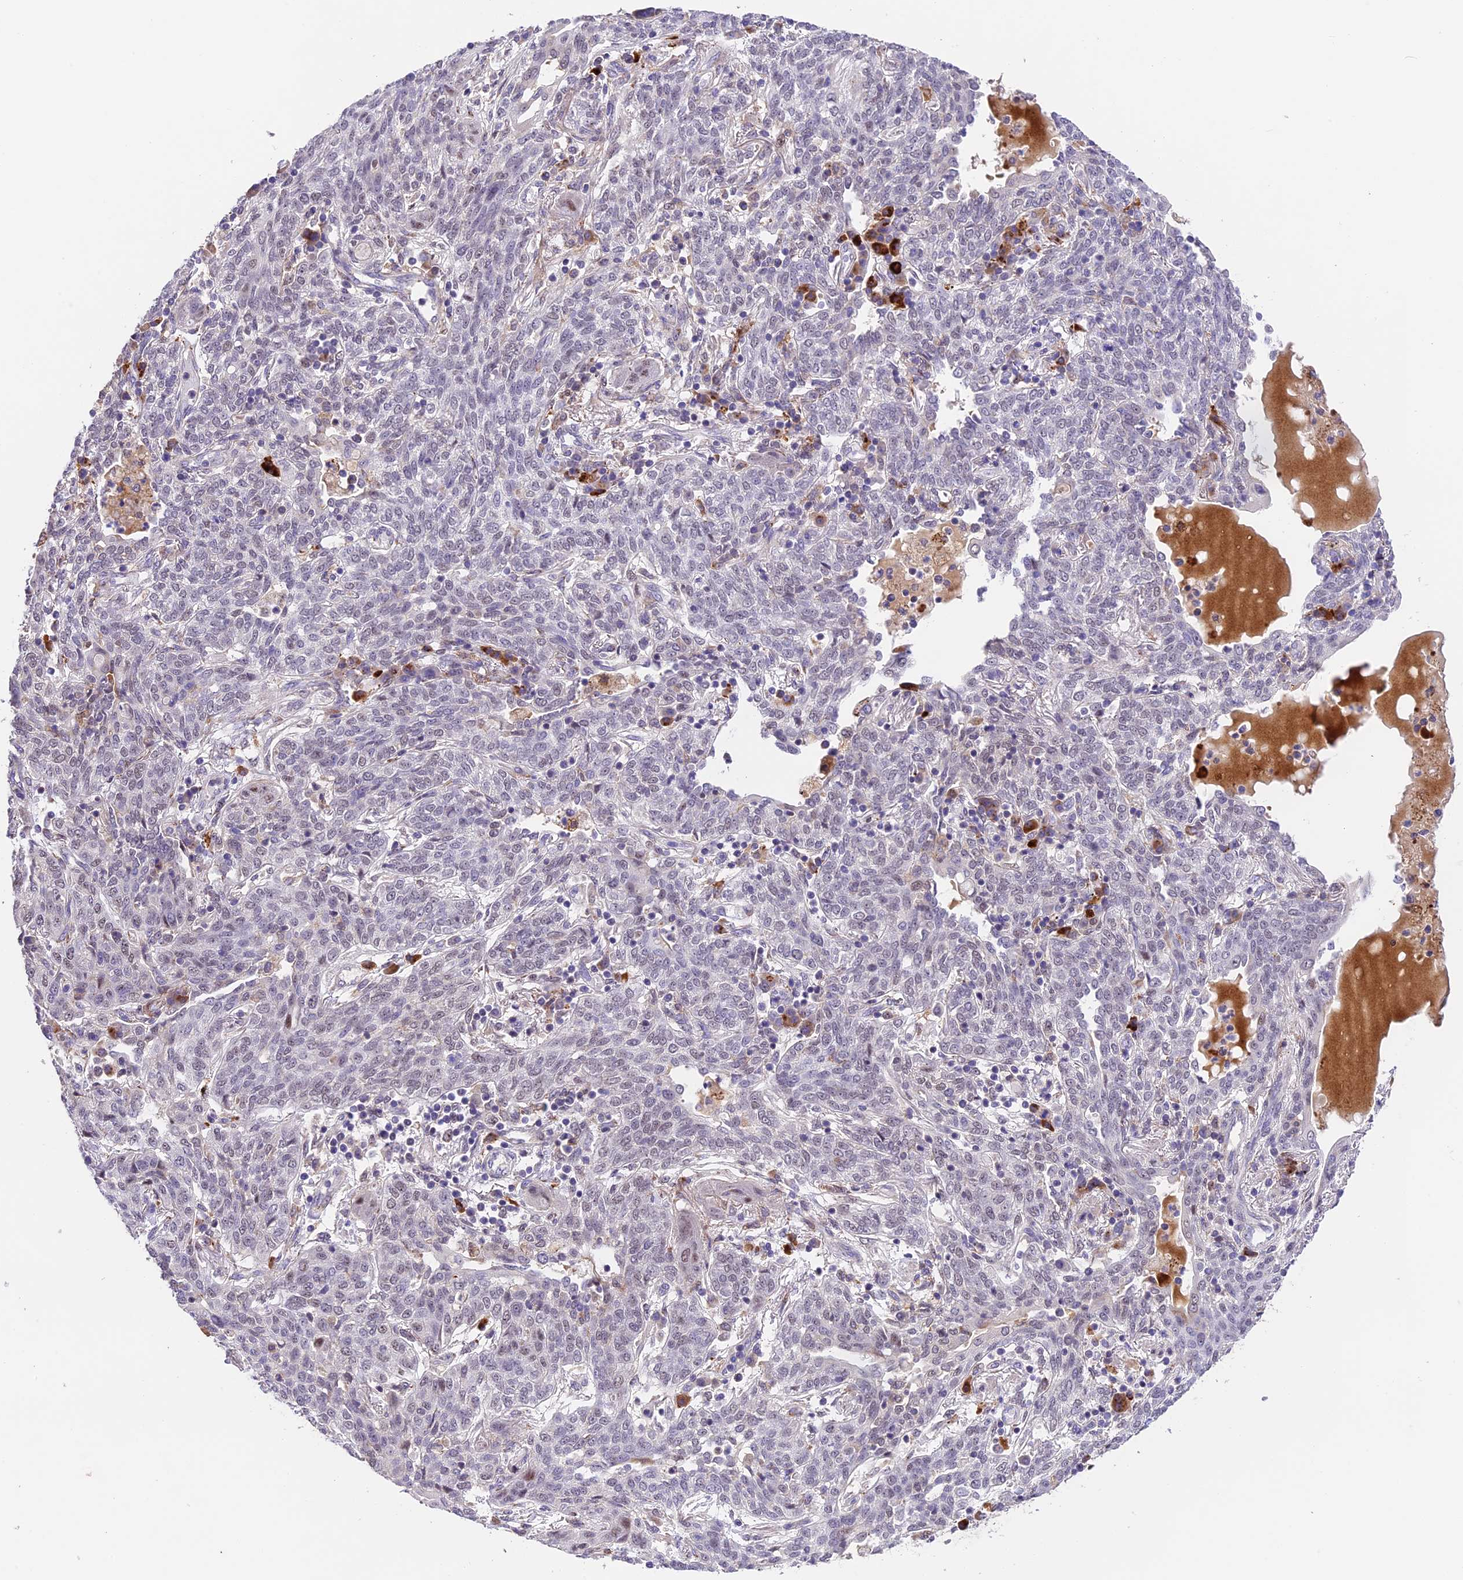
{"staining": {"intensity": "negative", "quantity": "none", "location": "none"}, "tissue": "lung cancer", "cell_type": "Tumor cells", "image_type": "cancer", "snomed": [{"axis": "morphology", "description": "Squamous cell carcinoma, NOS"}, {"axis": "topography", "description": "Lung"}], "caption": "Immunohistochemistry (IHC) histopathology image of neoplastic tissue: squamous cell carcinoma (lung) stained with DAB shows no significant protein expression in tumor cells.", "gene": "FBXO45", "patient": {"sex": "female", "age": 70}}